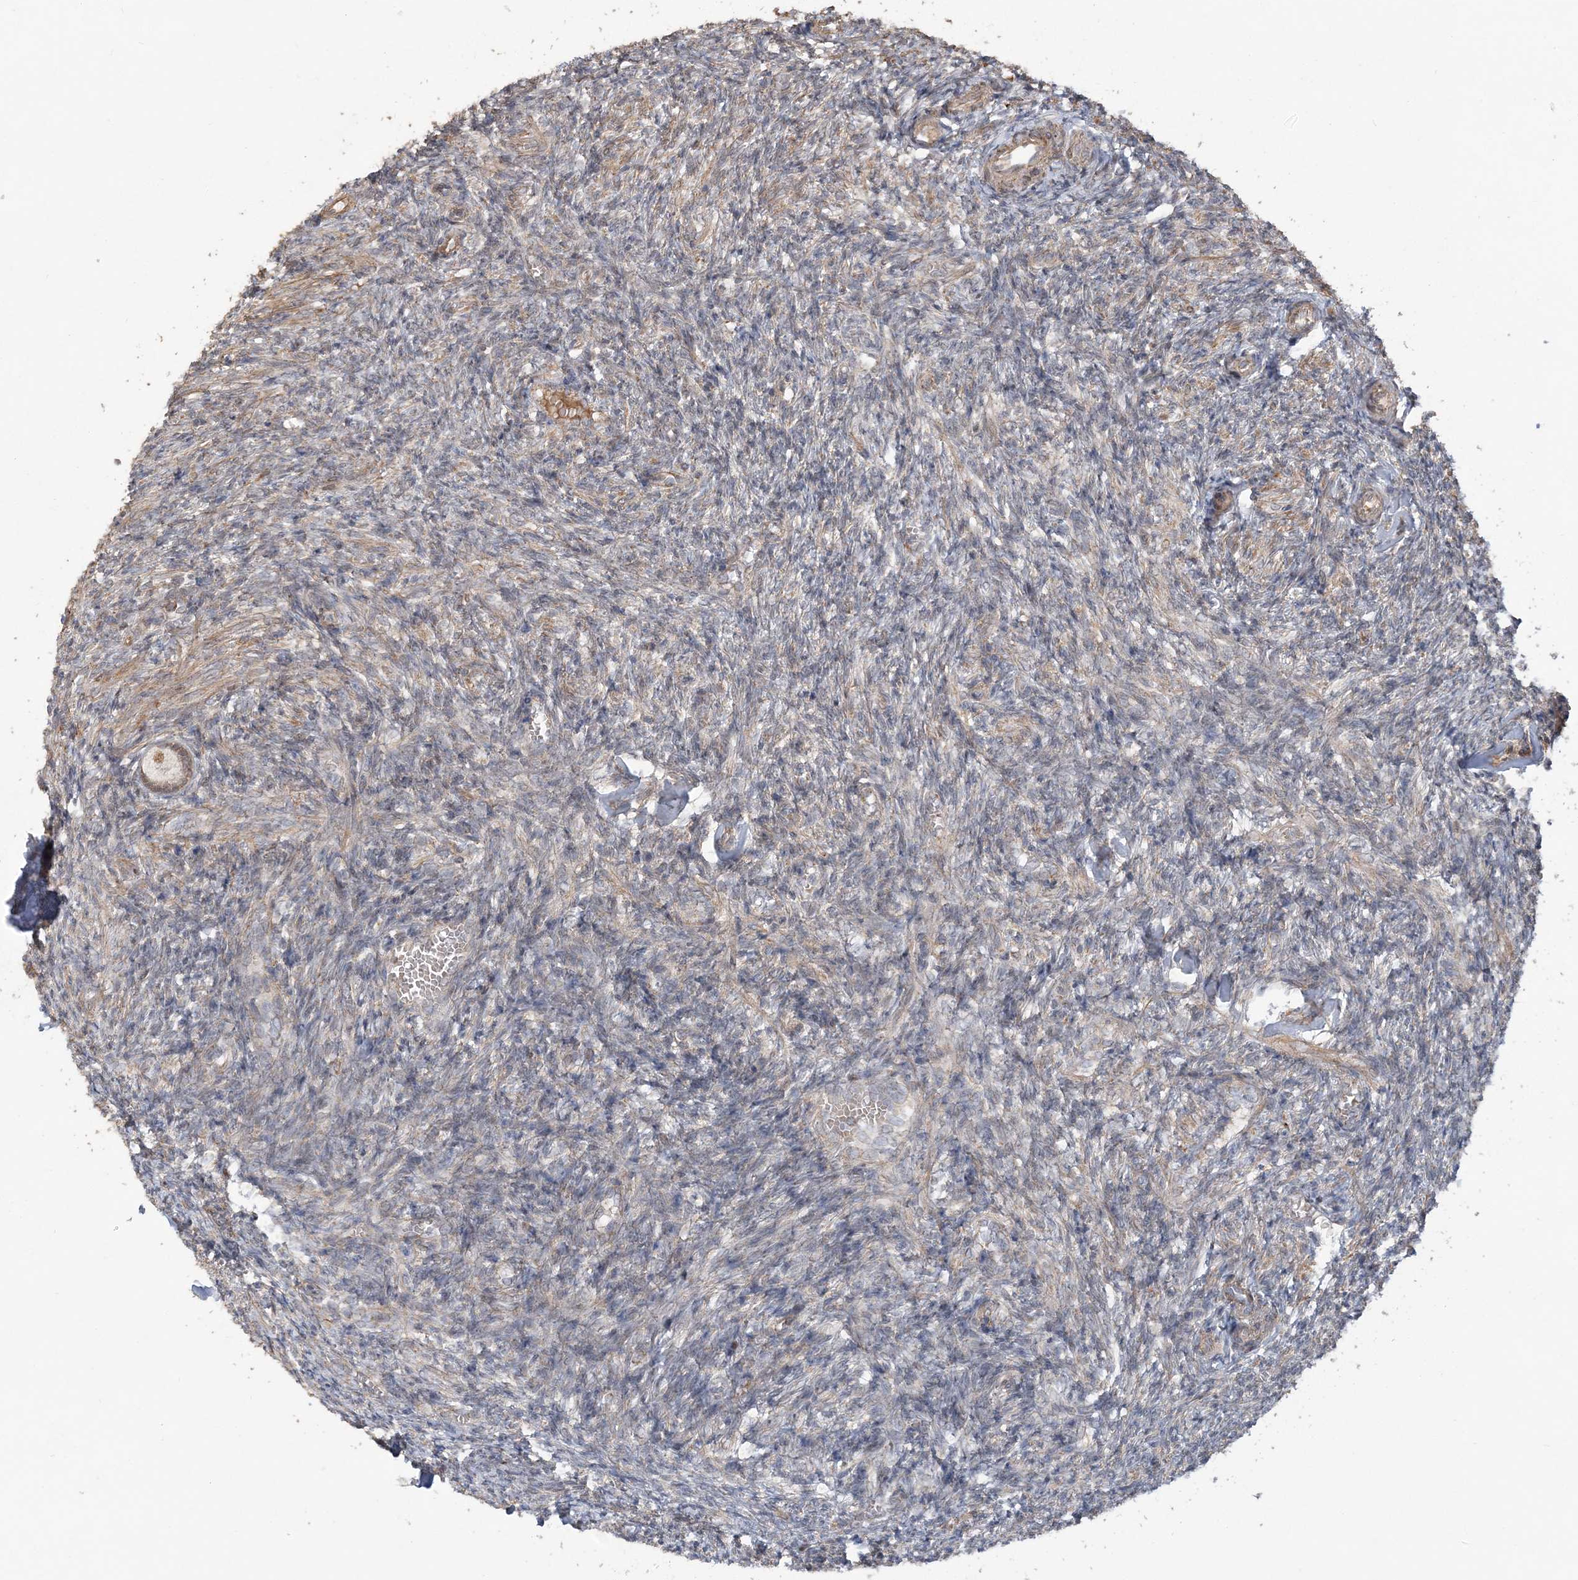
{"staining": {"intensity": "moderate", "quantity": ">75%", "location": "cytoplasmic/membranous,nuclear"}, "tissue": "ovary", "cell_type": "Follicle cells", "image_type": "normal", "snomed": [{"axis": "morphology", "description": "Normal tissue, NOS"}, {"axis": "topography", "description": "Ovary"}], "caption": "This image displays IHC staining of normal ovary, with medium moderate cytoplasmic/membranous,nuclear positivity in about >75% of follicle cells.", "gene": "SCLT1", "patient": {"sex": "female", "age": 27}}